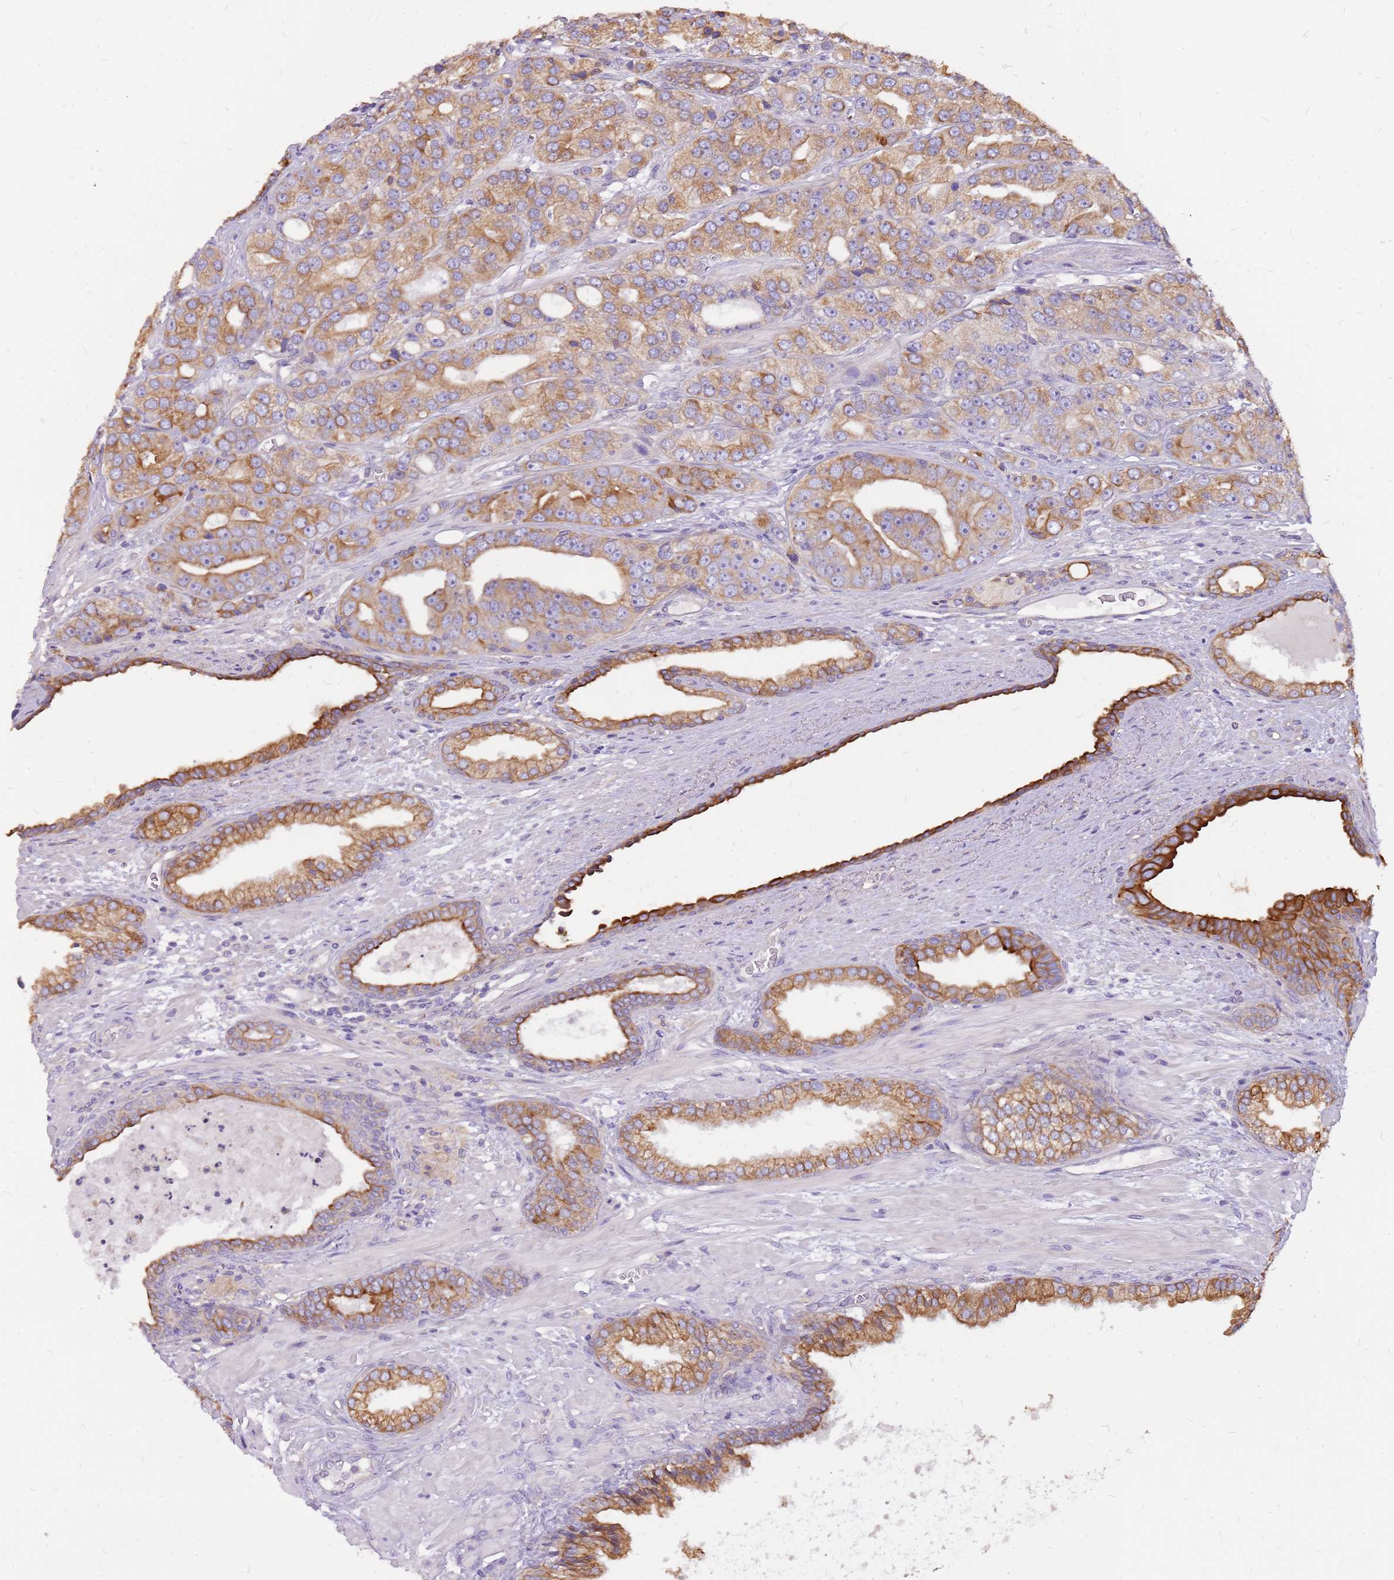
{"staining": {"intensity": "strong", "quantity": "25%-75%", "location": "cytoplasmic/membranous"}, "tissue": "prostate cancer", "cell_type": "Tumor cells", "image_type": "cancer", "snomed": [{"axis": "morphology", "description": "Adenocarcinoma, High grade"}, {"axis": "topography", "description": "Prostate"}], "caption": "Protein staining demonstrates strong cytoplasmic/membranous expression in approximately 25%-75% of tumor cells in prostate cancer. (DAB (3,3'-diaminobenzidine) = brown stain, brightfield microscopy at high magnification).", "gene": "WASHC4", "patient": {"sex": "male", "age": 71}}